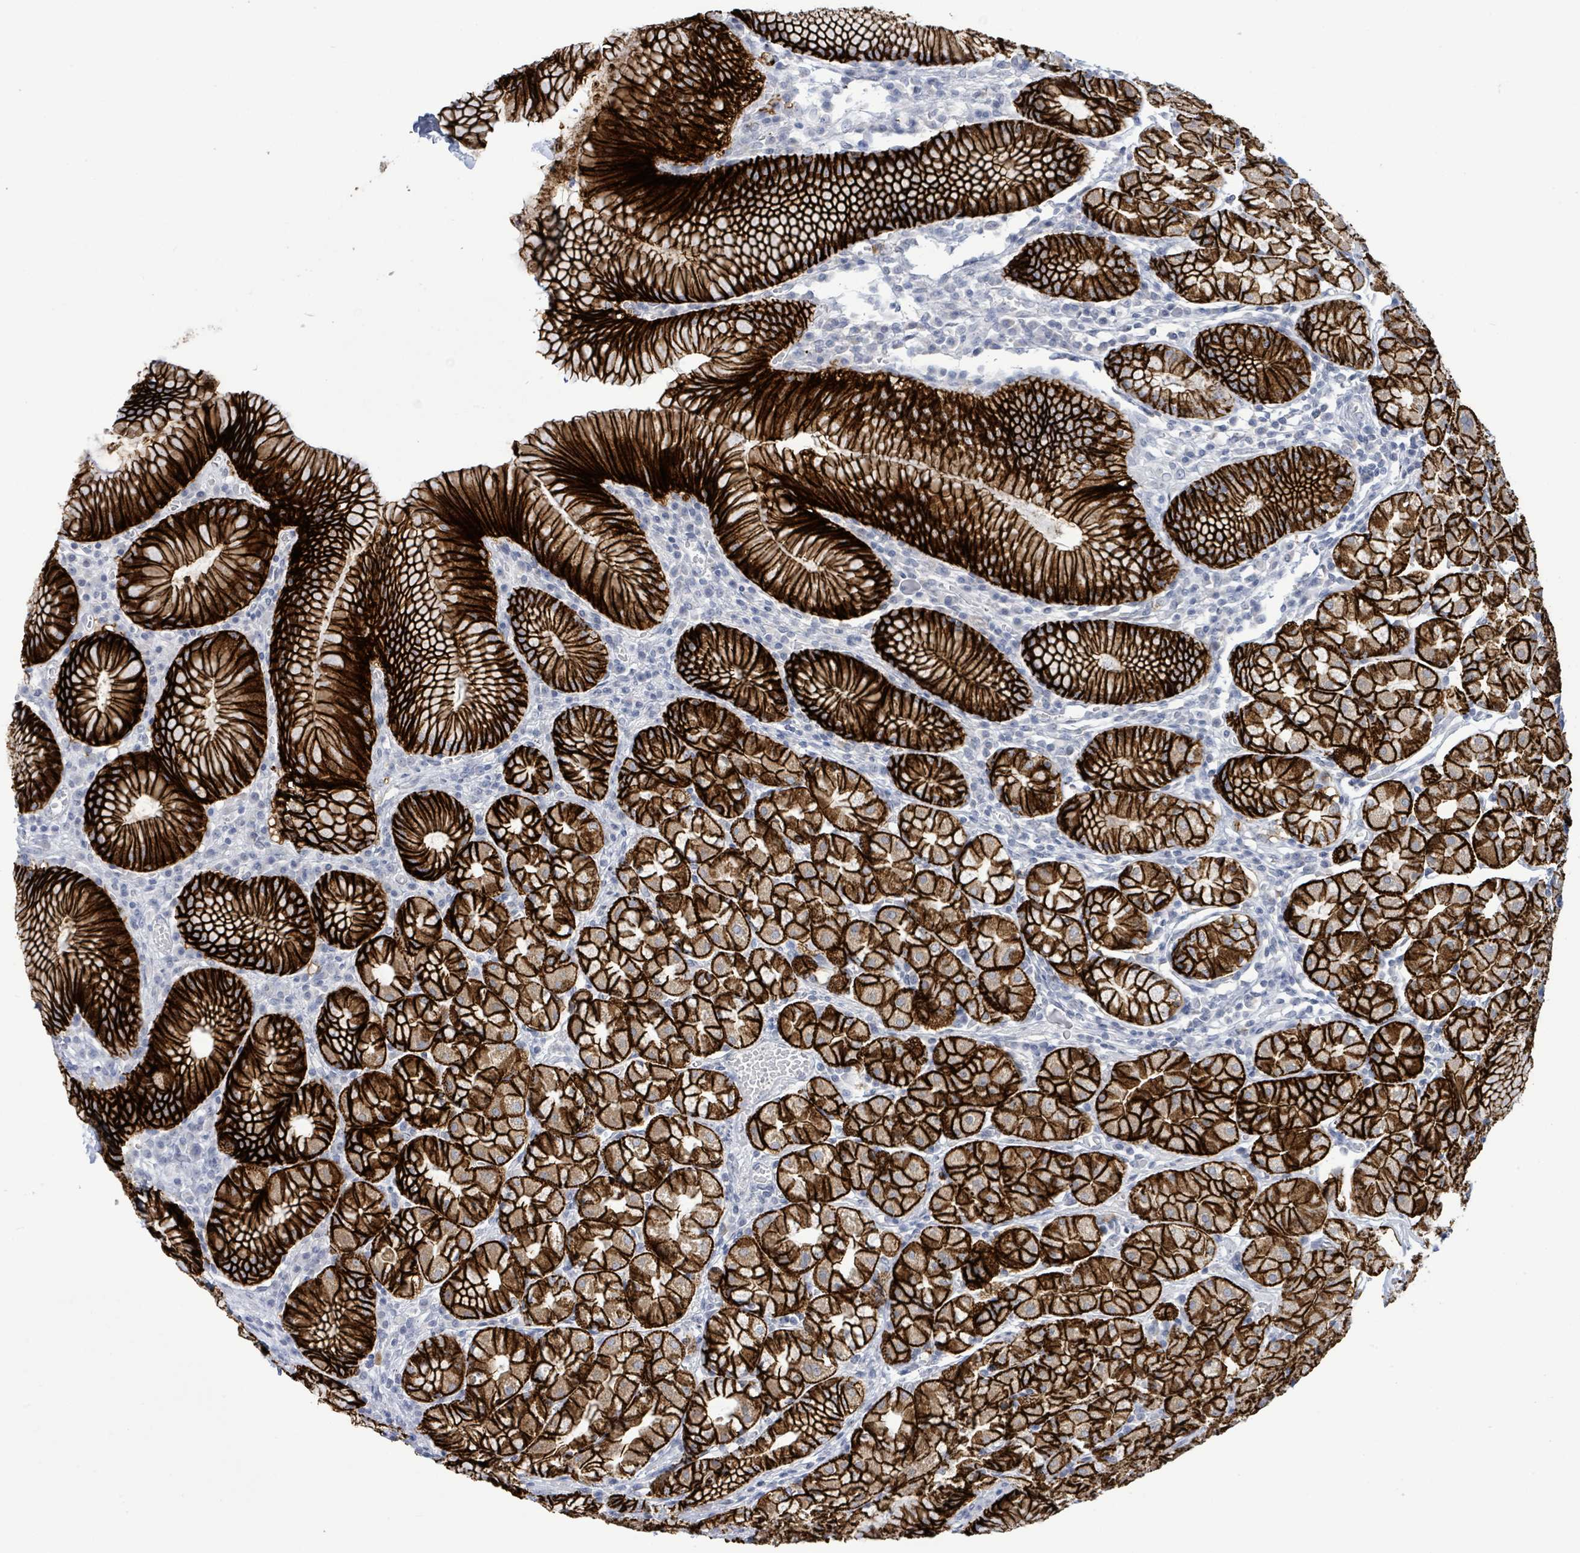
{"staining": {"intensity": "strong", "quantity": ">75%", "location": "cytoplasmic/membranous"}, "tissue": "stomach", "cell_type": "Glandular cells", "image_type": "normal", "snomed": [{"axis": "morphology", "description": "Normal tissue, NOS"}, {"axis": "topography", "description": "Stomach"}], "caption": "Protein positivity by immunohistochemistry exhibits strong cytoplasmic/membranous staining in about >75% of glandular cells in normal stomach.", "gene": "LCLAT1", "patient": {"sex": "male", "age": 55}}